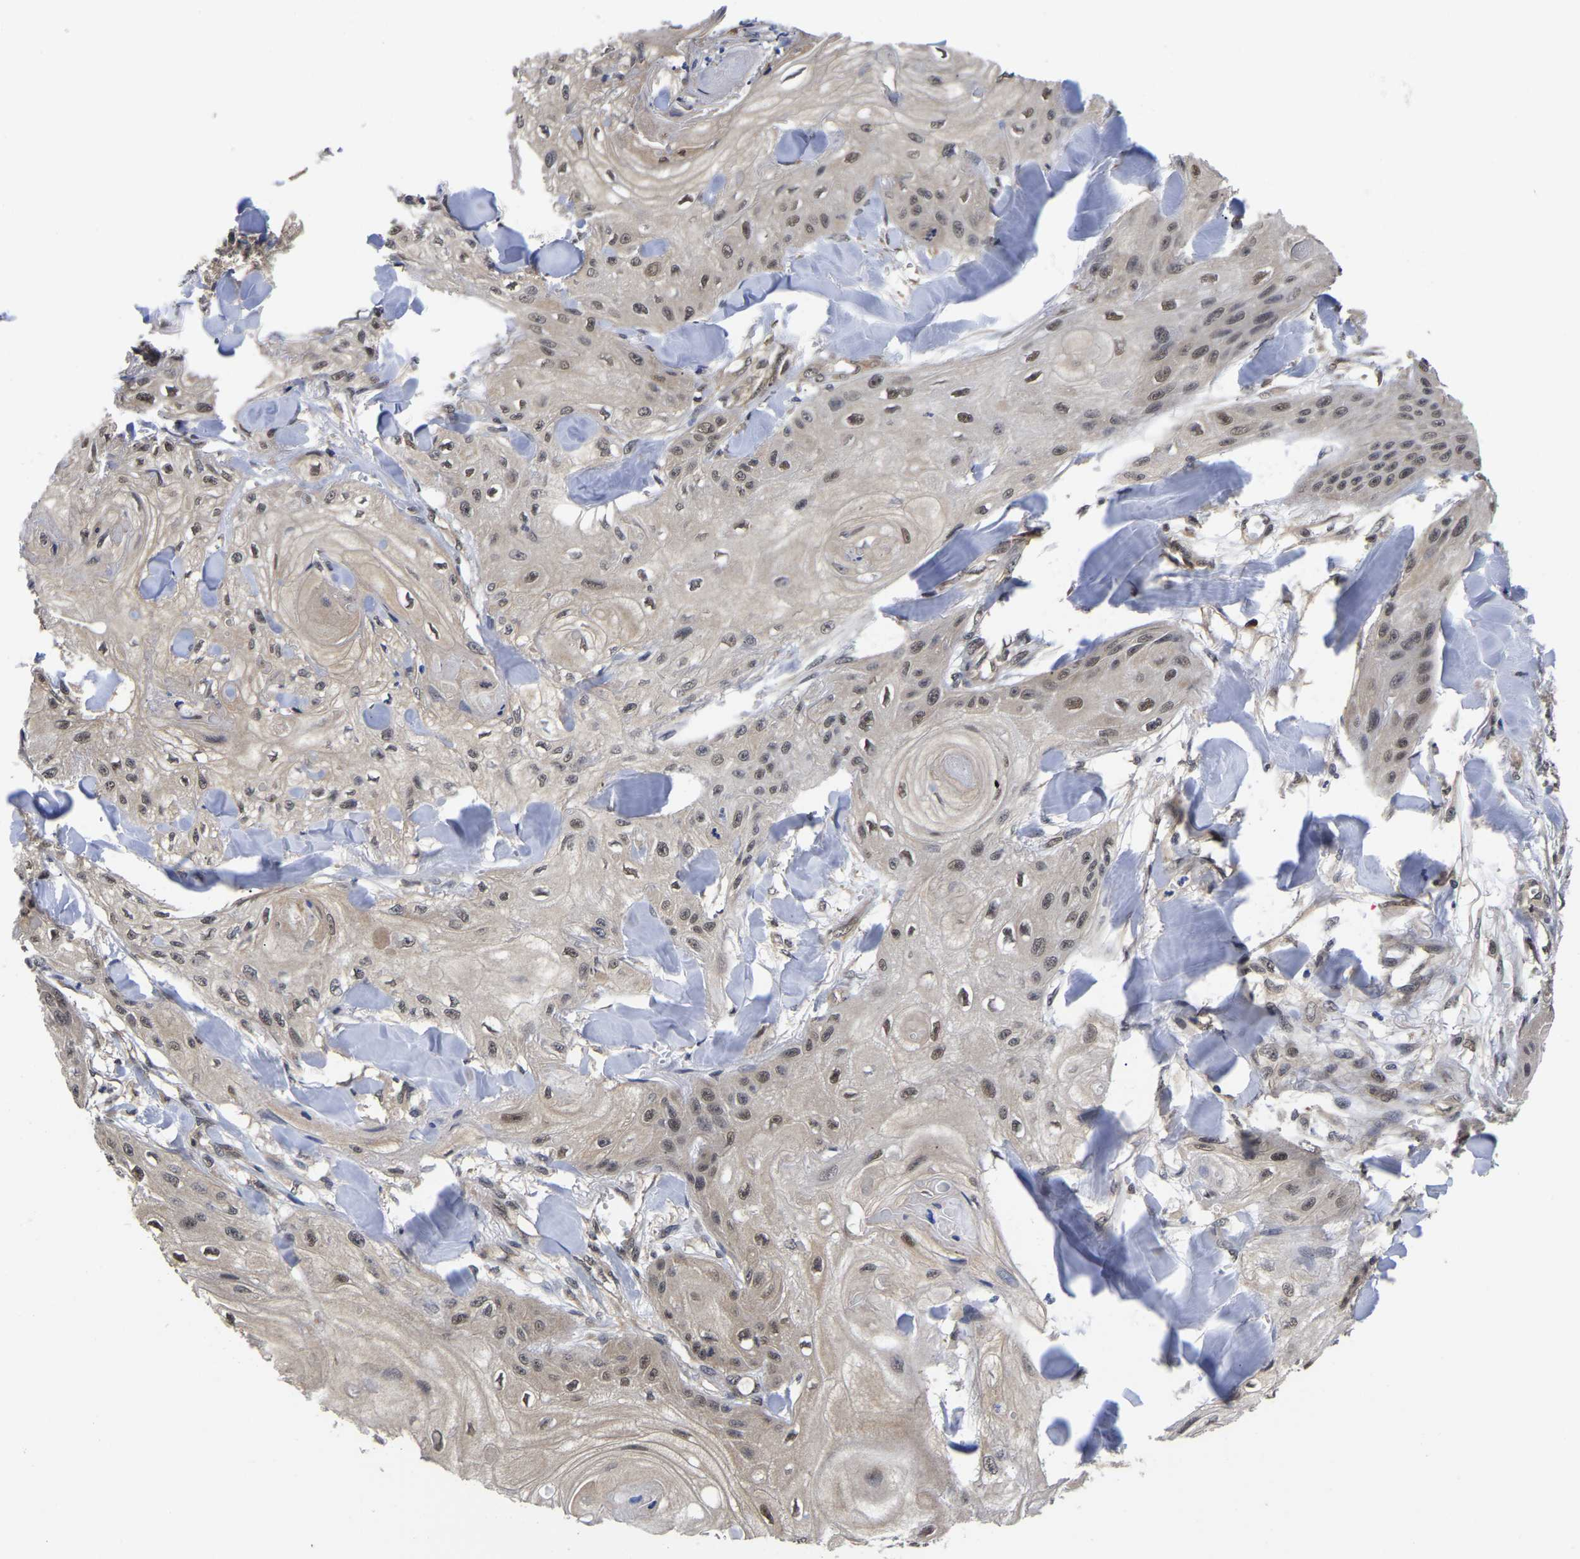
{"staining": {"intensity": "moderate", "quantity": ">75%", "location": "cytoplasmic/membranous,nuclear"}, "tissue": "skin cancer", "cell_type": "Tumor cells", "image_type": "cancer", "snomed": [{"axis": "morphology", "description": "Squamous cell carcinoma, NOS"}, {"axis": "topography", "description": "Skin"}], "caption": "Tumor cells display moderate cytoplasmic/membranous and nuclear staining in about >75% of cells in skin squamous cell carcinoma.", "gene": "MCOLN2", "patient": {"sex": "male", "age": 74}}